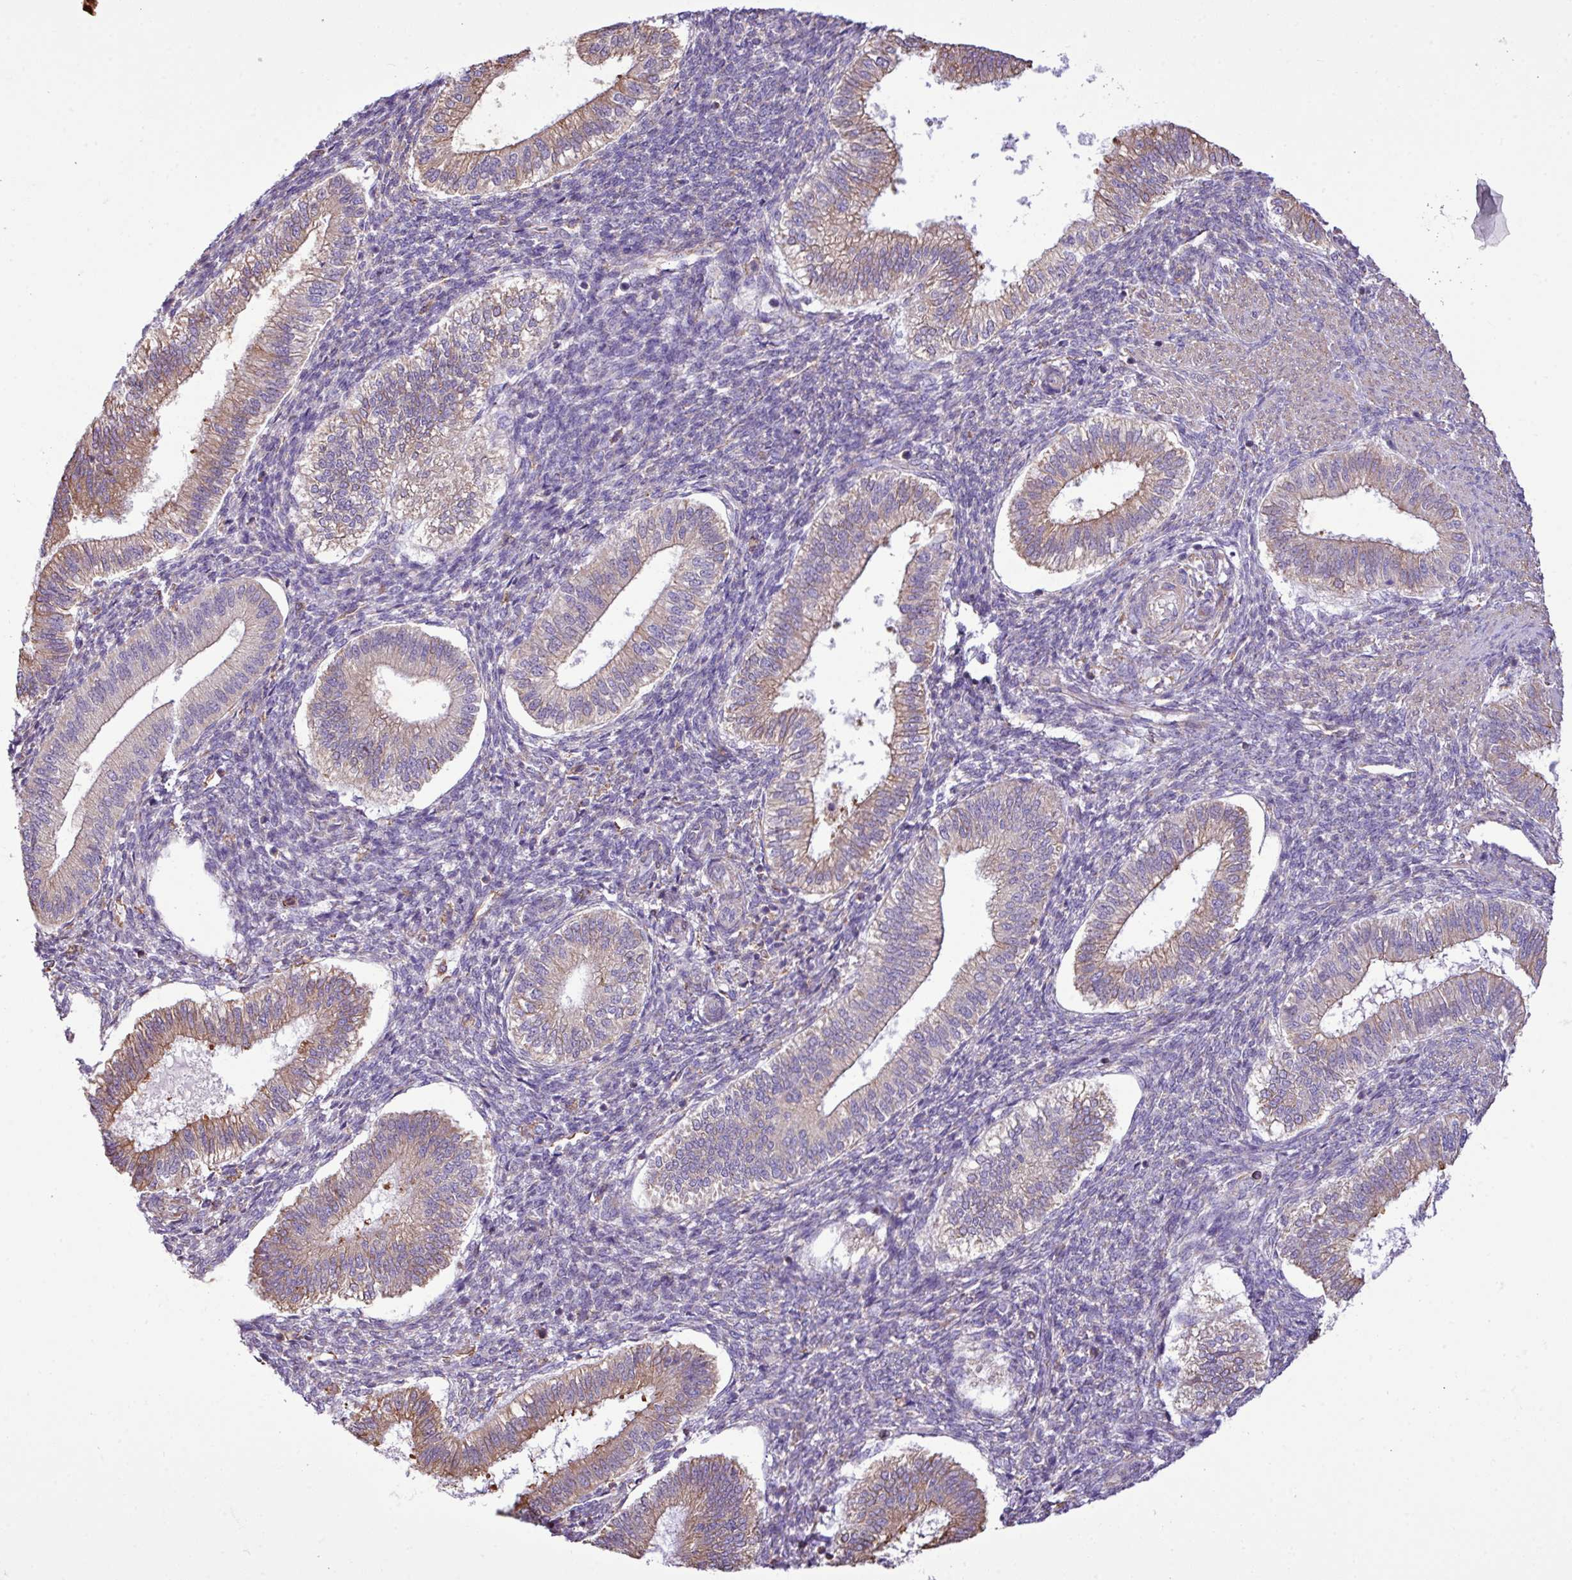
{"staining": {"intensity": "moderate", "quantity": "25%-75%", "location": "cytoplasmic/membranous"}, "tissue": "endometrium", "cell_type": "Cells in endometrial stroma", "image_type": "normal", "snomed": [{"axis": "morphology", "description": "Normal tissue, NOS"}, {"axis": "topography", "description": "Endometrium"}], "caption": "Protein expression analysis of benign endometrium displays moderate cytoplasmic/membranous positivity in about 25%-75% of cells in endometrial stroma.", "gene": "ZSCAN5A", "patient": {"sex": "female", "age": 25}}